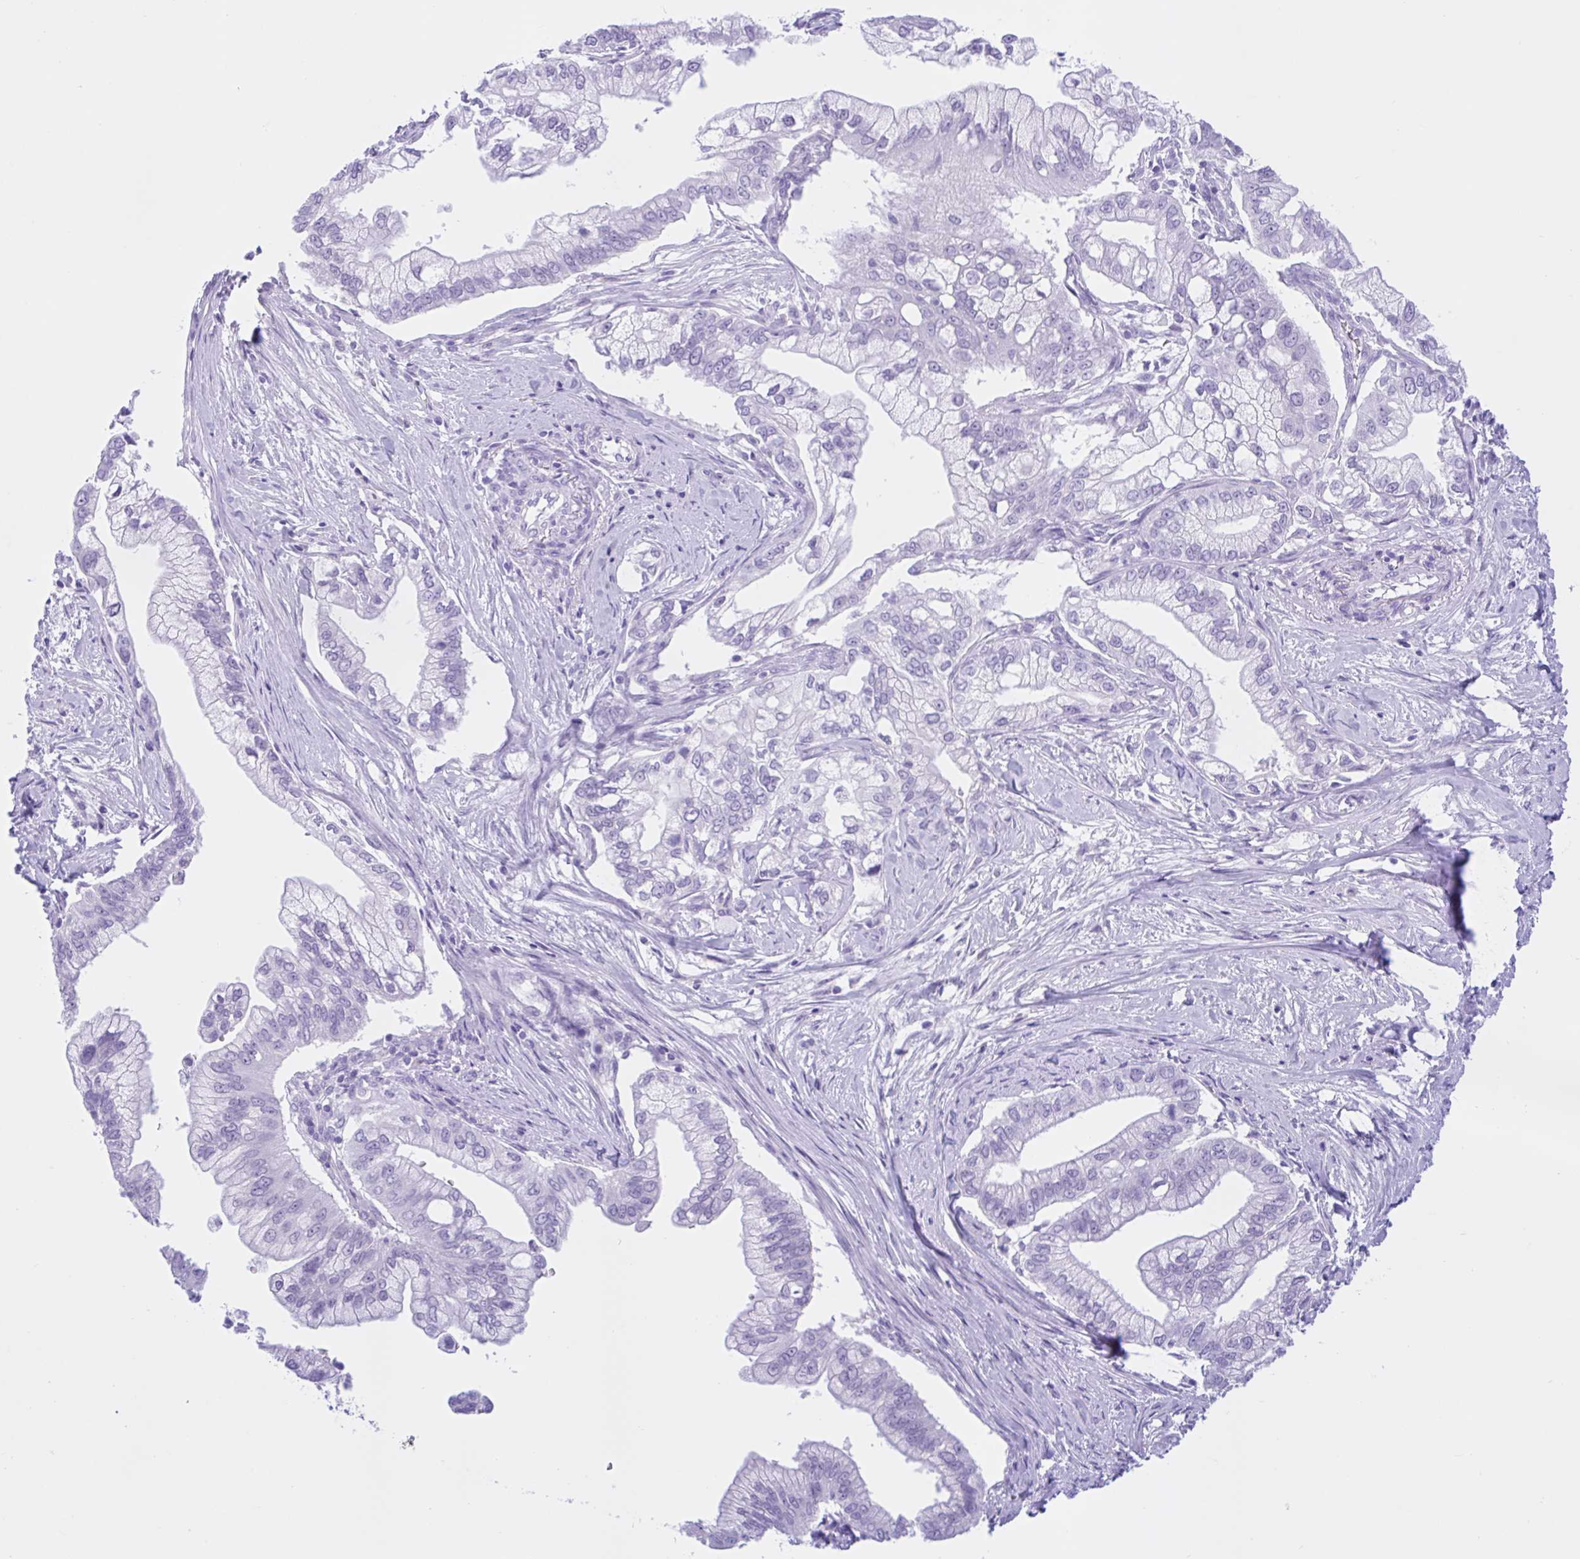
{"staining": {"intensity": "negative", "quantity": "none", "location": "none"}, "tissue": "pancreatic cancer", "cell_type": "Tumor cells", "image_type": "cancer", "snomed": [{"axis": "morphology", "description": "Adenocarcinoma, NOS"}, {"axis": "topography", "description": "Pancreas"}], "caption": "A photomicrograph of pancreatic cancer stained for a protein demonstrates no brown staining in tumor cells.", "gene": "ZNF319", "patient": {"sex": "male", "age": 70}}